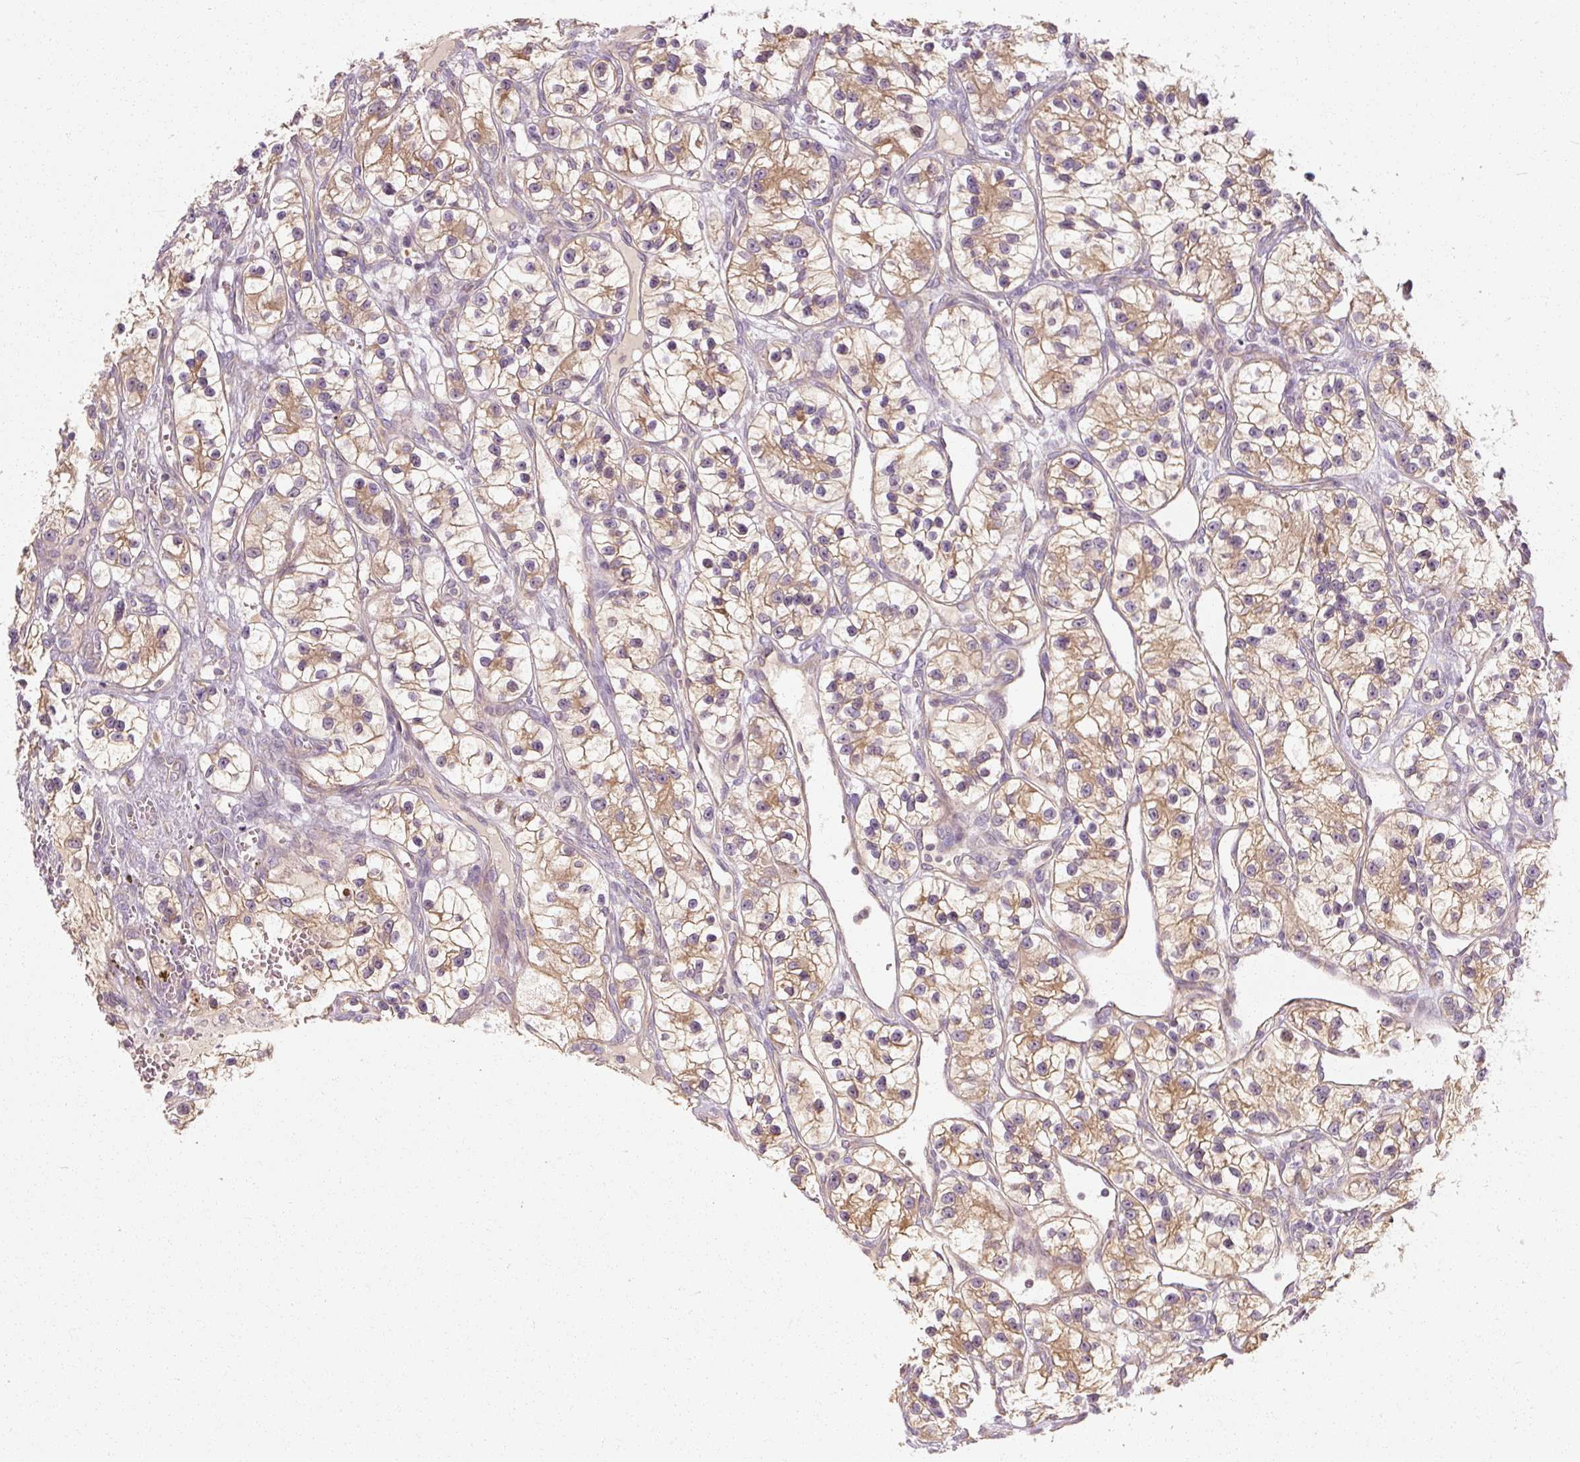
{"staining": {"intensity": "moderate", "quantity": "25%-75%", "location": "cytoplasmic/membranous"}, "tissue": "renal cancer", "cell_type": "Tumor cells", "image_type": "cancer", "snomed": [{"axis": "morphology", "description": "Adenocarcinoma, NOS"}, {"axis": "topography", "description": "Kidney"}], "caption": "Human renal cancer stained with a brown dye displays moderate cytoplasmic/membranous positive staining in approximately 25%-75% of tumor cells.", "gene": "RB1CC1", "patient": {"sex": "female", "age": 57}}